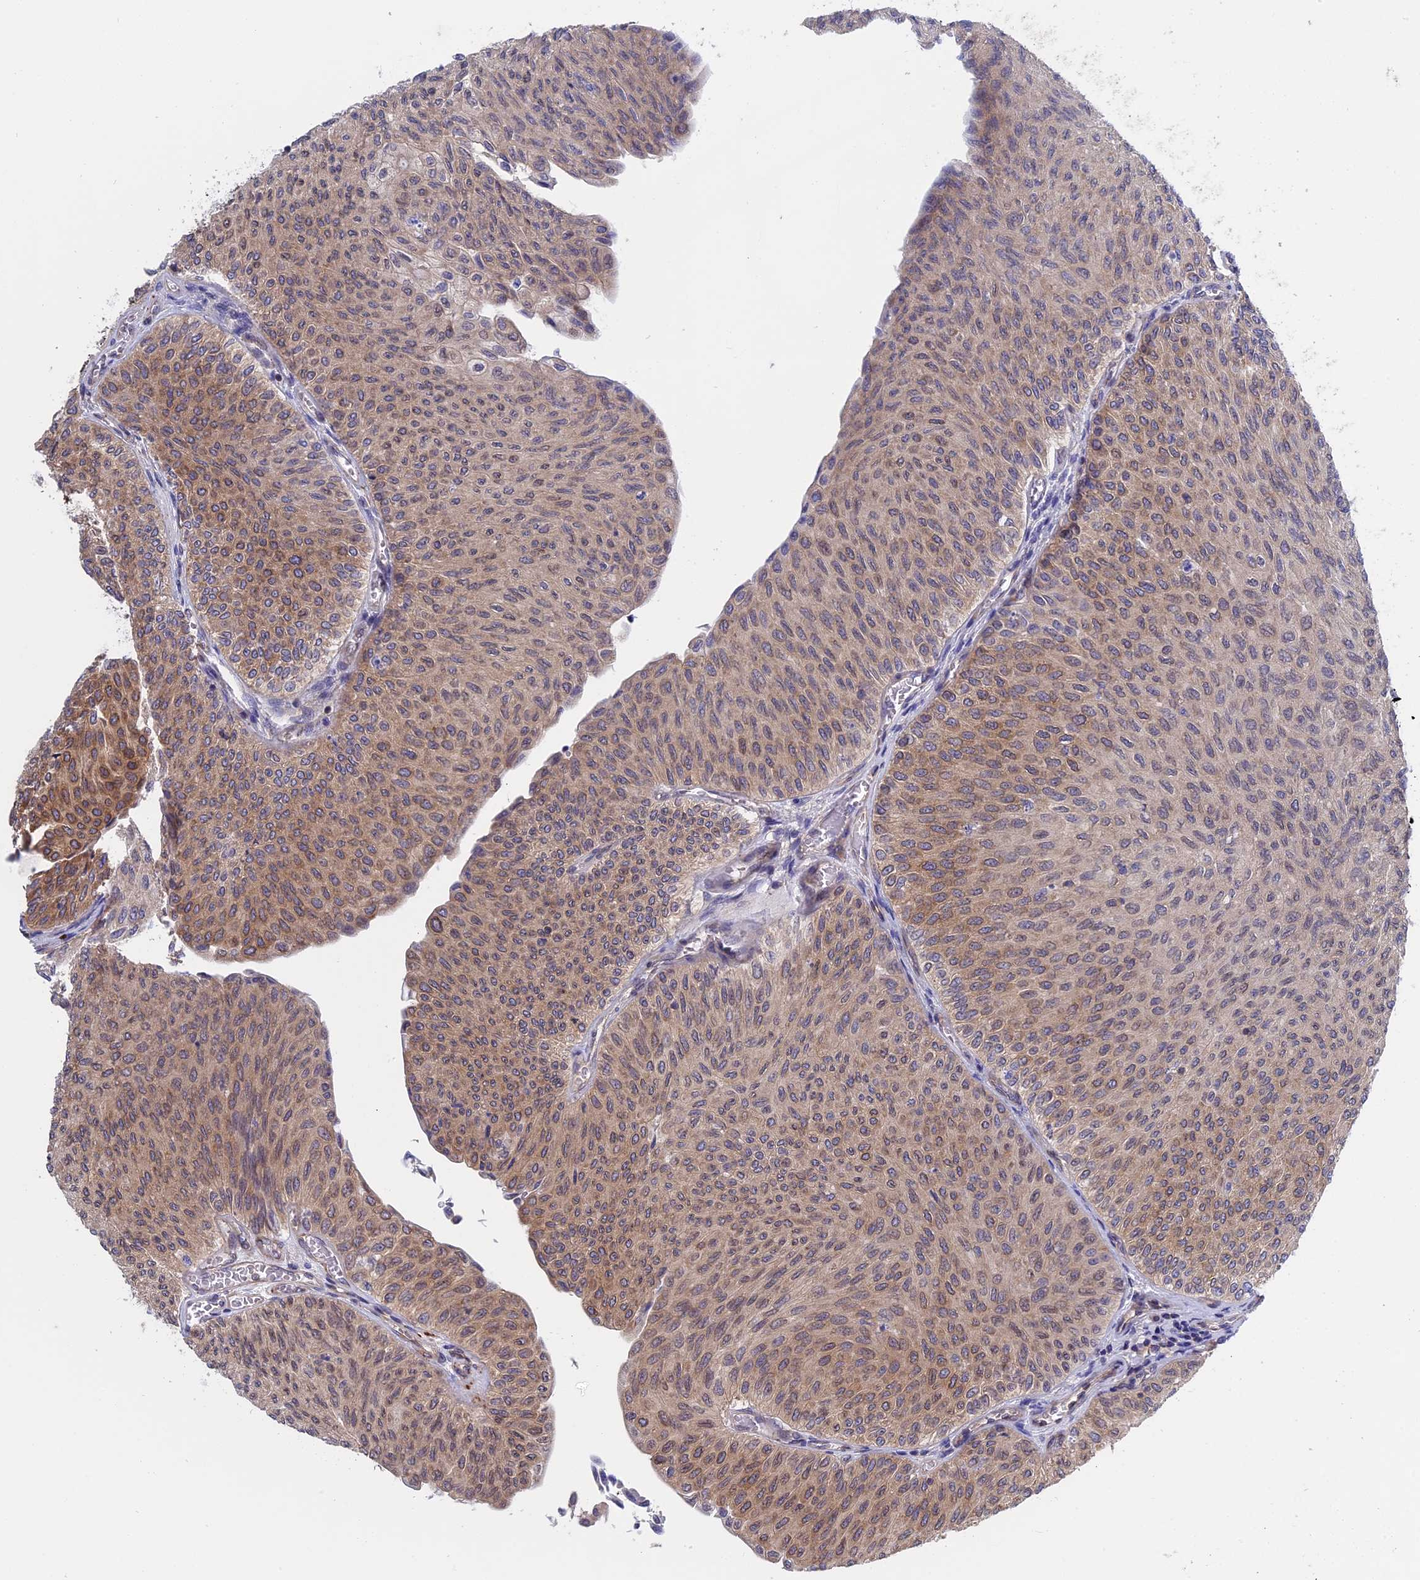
{"staining": {"intensity": "moderate", "quantity": "25%-75%", "location": "cytoplasmic/membranous,nuclear"}, "tissue": "urothelial cancer", "cell_type": "Tumor cells", "image_type": "cancer", "snomed": [{"axis": "morphology", "description": "Urothelial carcinoma, Low grade"}, {"axis": "topography", "description": "Urinary bladder"}], "caption": "Urothelial cancer stained with a brown dye demonstrates moderate cytoplasmic/membranous and nuclear positive positivity in about 25%-75% of tumor cells.", "gene": "NAA10", "patient": {"sex": "male", "age": 78}}